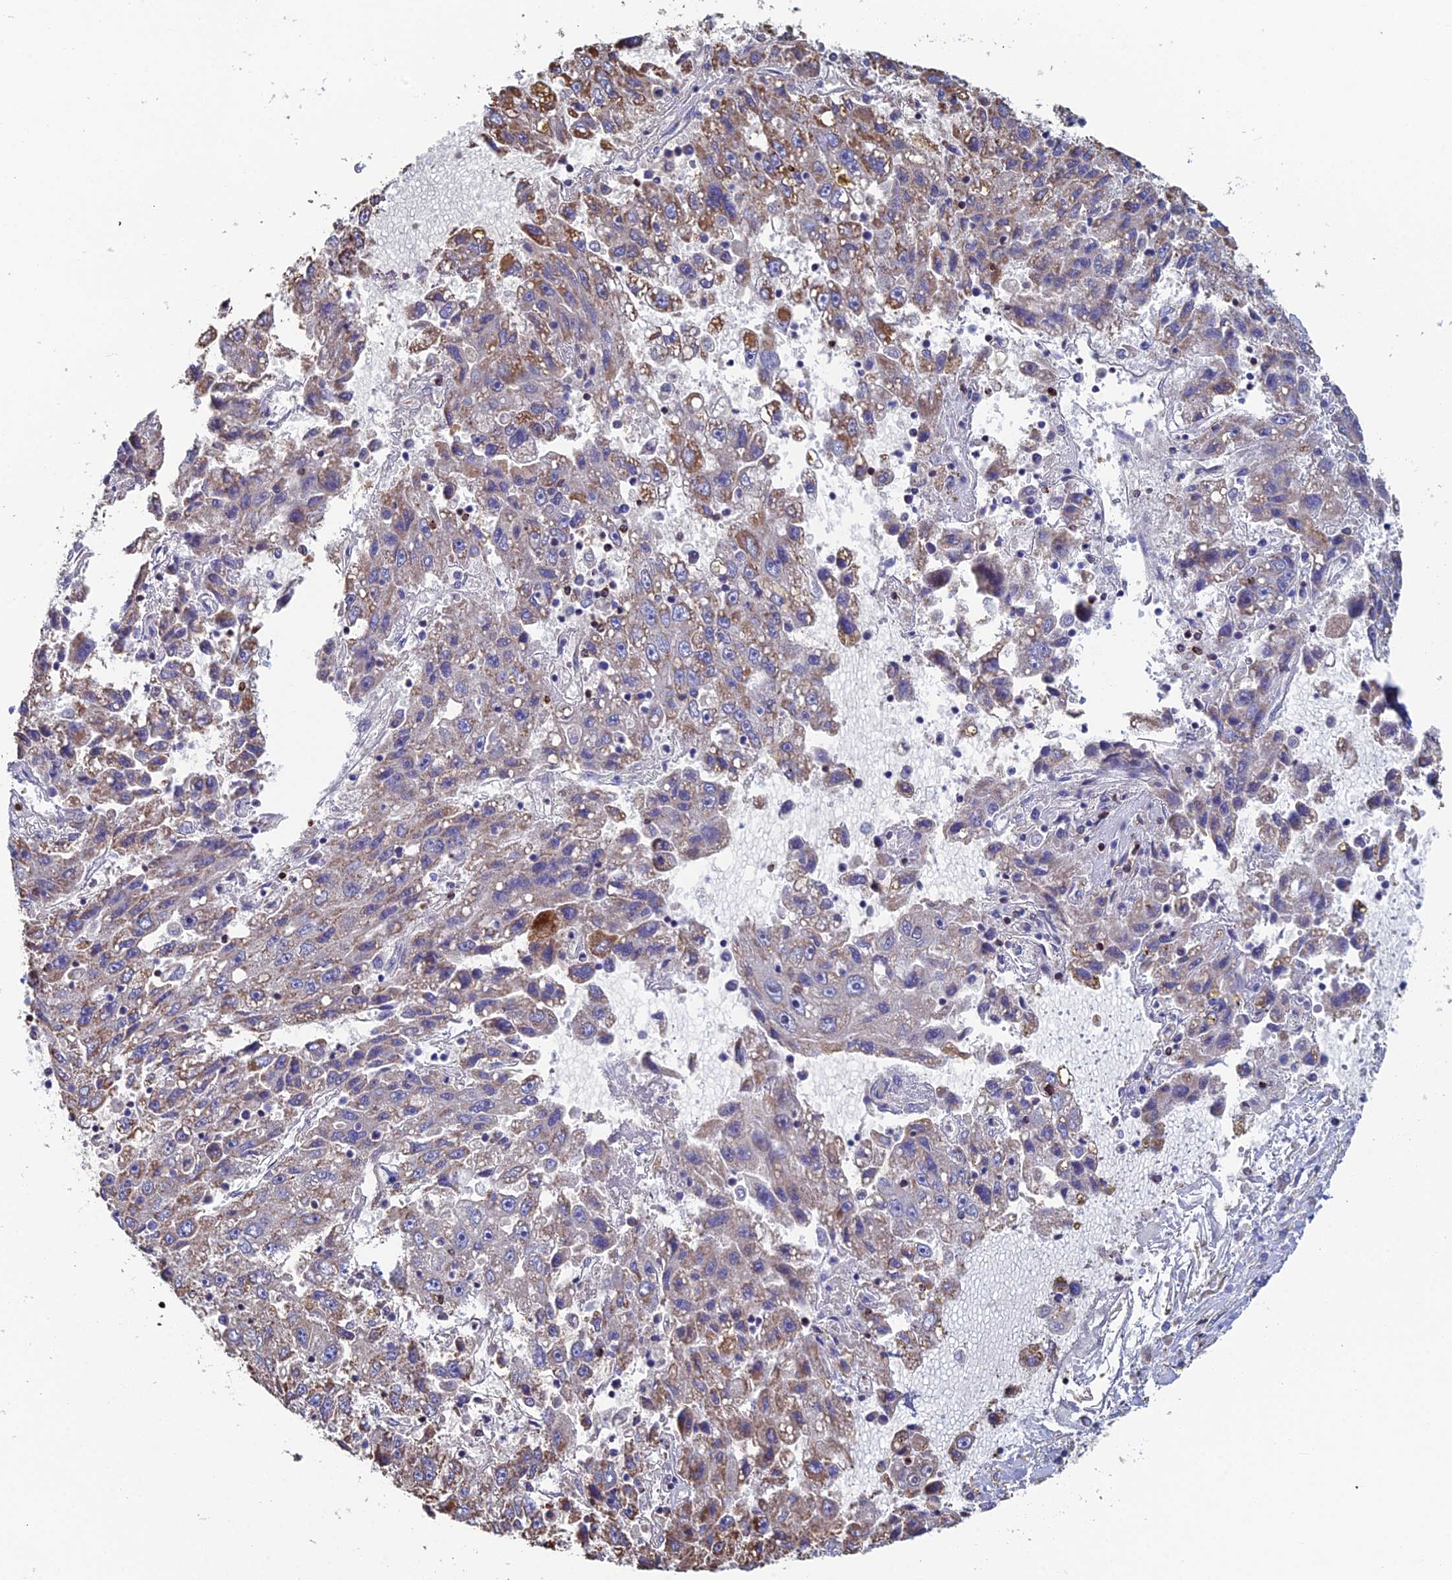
{"staining": {"intensity": "moderate", "quantity": "25%-75%", "location": "cytoplasmic/membranous"}, "tissue": "liver cancer", "cell_type": "Tumor cells", "image_type": "cancer", "snomed": [{"axis": "morphology", "description": "Carcinoma, Hepatocellular, NOS"}, {"axis": "topography", "description": "Liver"}], "caption": "This is an image of immunohistochemistry (IHC) staining of liver cancer, which shows moderate expression in the cytoplasmic/membranous of tumor cells.", "gene": "SPOCK2", "patient": {"sex": "male", "age": 49}}